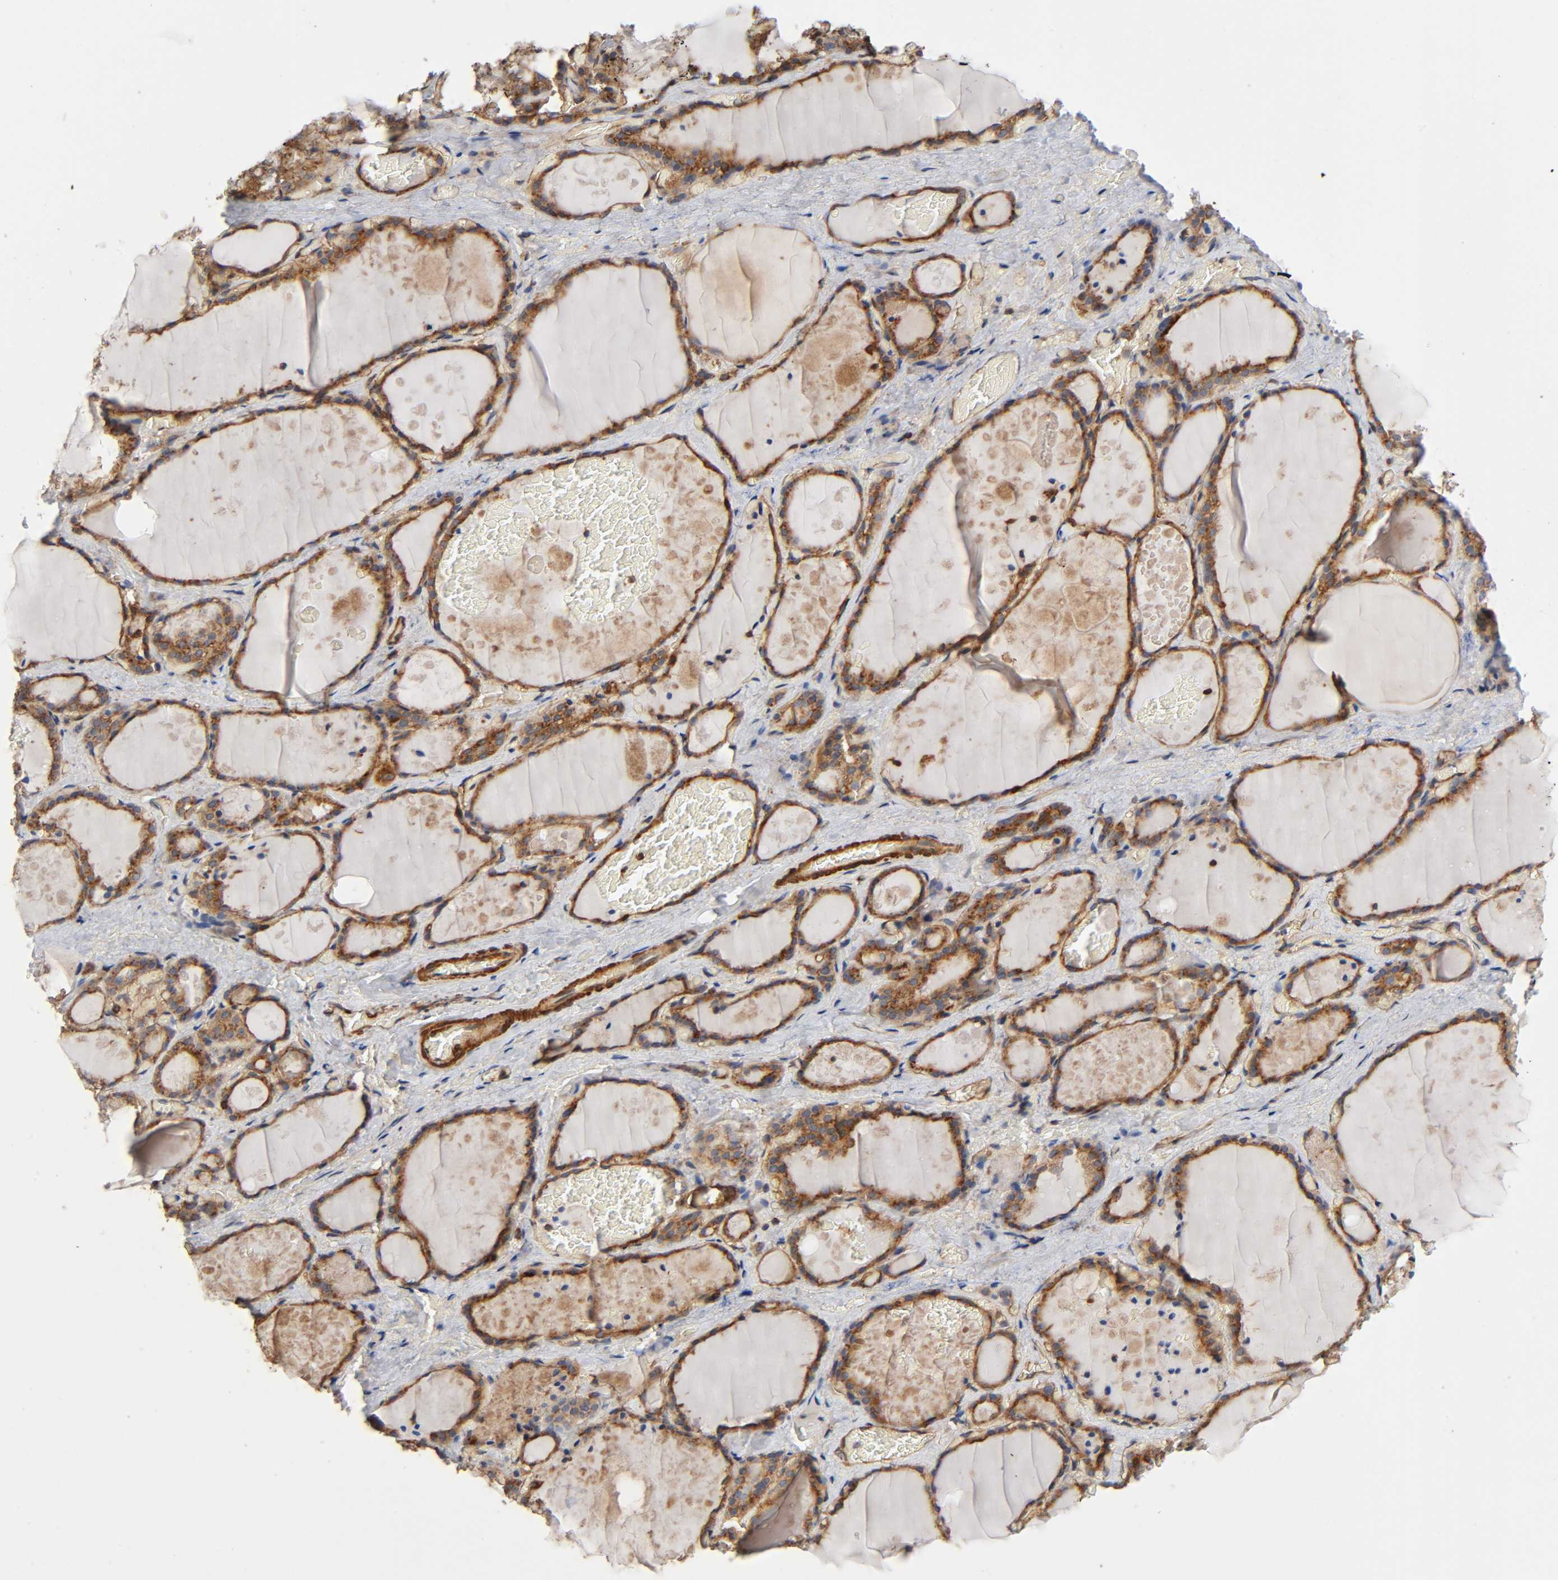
{"staining": {"intensity": "strong", "quantity": ">75%", "location": "cytoplasmic/membranous"}, "tissue": "thyroid gland", "cell_type": "Glandular cells", "image_type": "normal", "snomed": [{"axis": "morphology", "description": "Normal tissue, NOS"}, {"axis": "topography", "description": "Thyroid gland"}], "caption": "A histopathology image showing strong cytoplasmic/membranous staining in approximately >75% of glandular cells in benign thyroid gland, as visualized by brown immunohistochemical staining.", "gene": "LAMTOR2", "patient": {"sex": "male", "age": 61}}